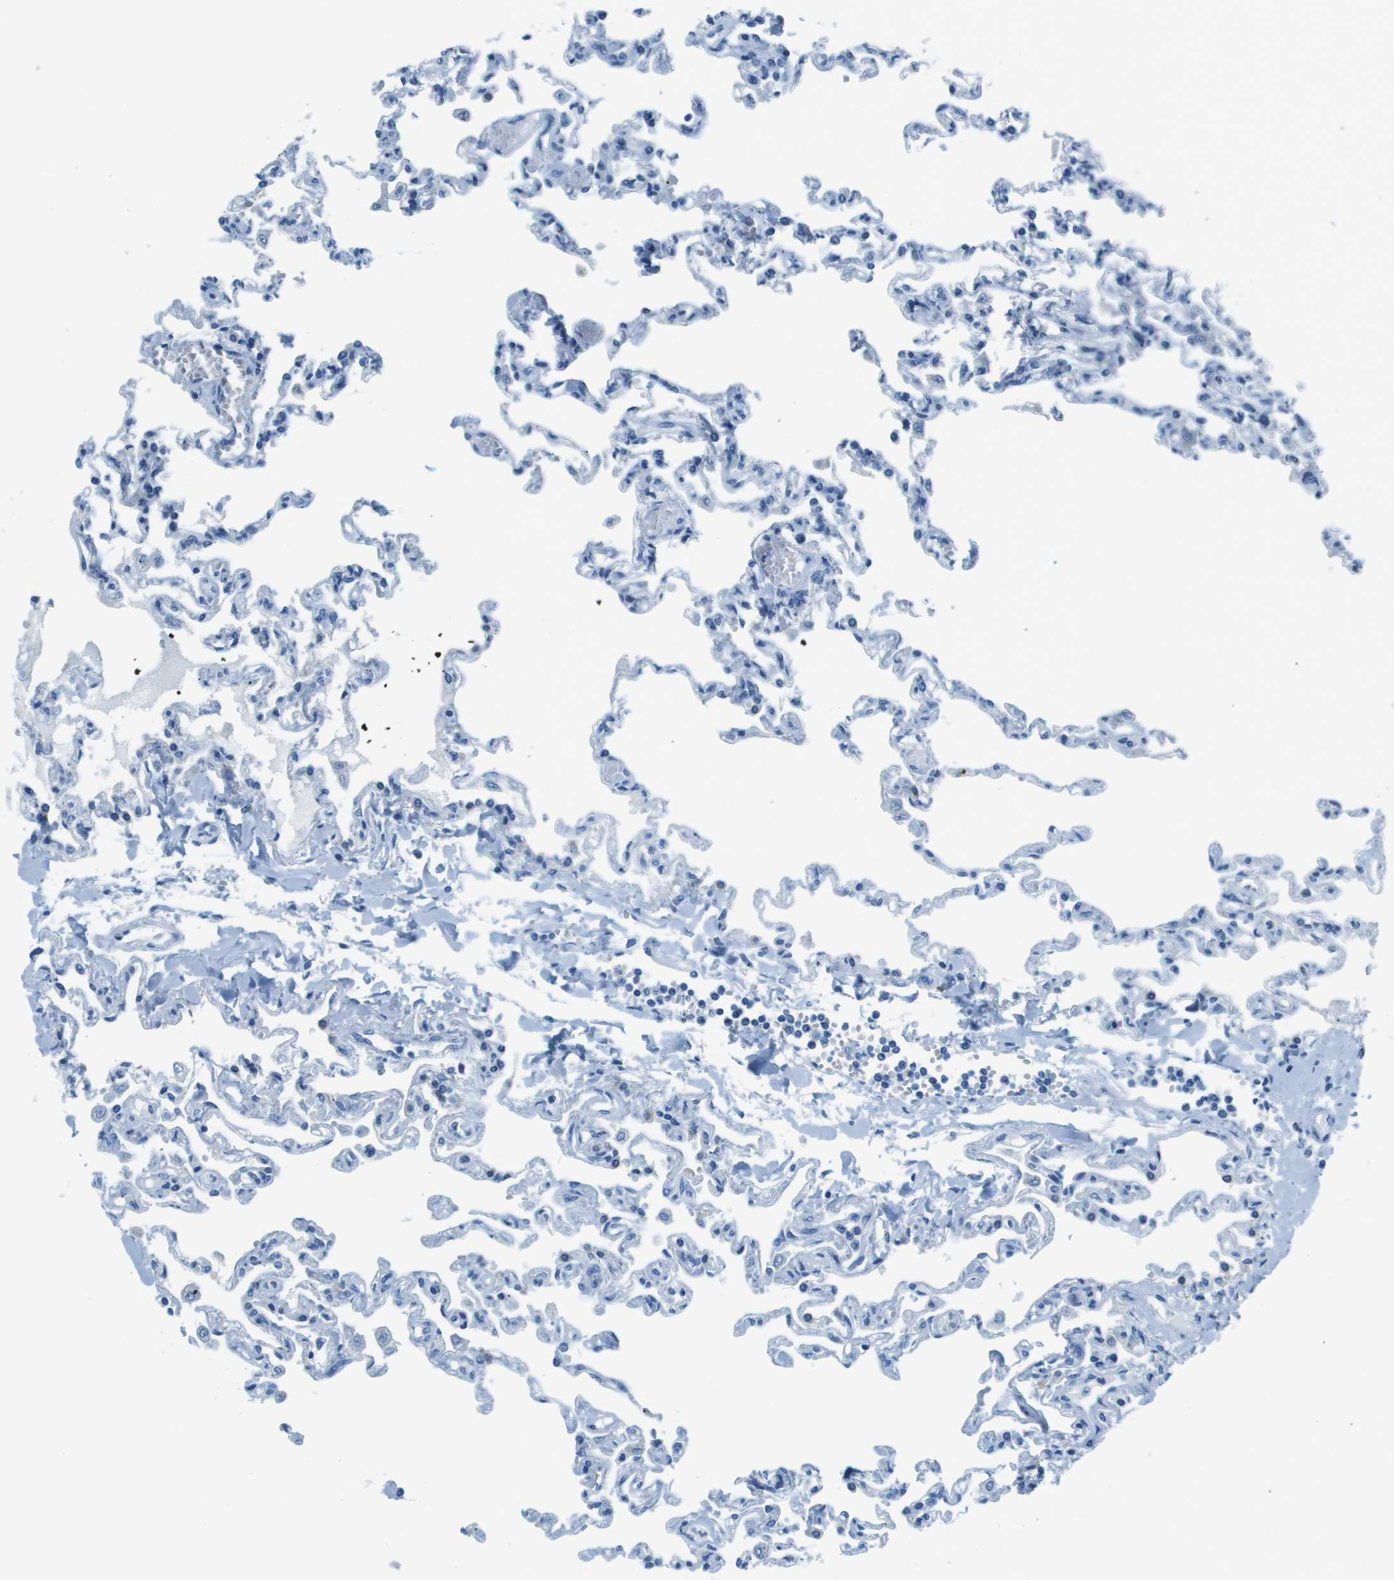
{"staining": {"intensity": "negative", "quantity": "none", "location": "none"}, "tissue": "lung", "cell_type": "Alveolar cells", "image_type": "normal", "snomed": [{"axis": "morphology", "description": "Normal tissue, NOS"}, {"axis": "topography", "description": "Lung"}], "caption": "Immunohistochemistry (IHC) histopathology image of unremarkable lung: lung stained with DAB (3,3'-diaminobenzidine) shows no significant protein positivity in alveolar cells. (DAB immunohistochemistry with hematoxylin counter stain).", "gene": "SLC16A10", "patient": {"sex": "male", "age": 21}}